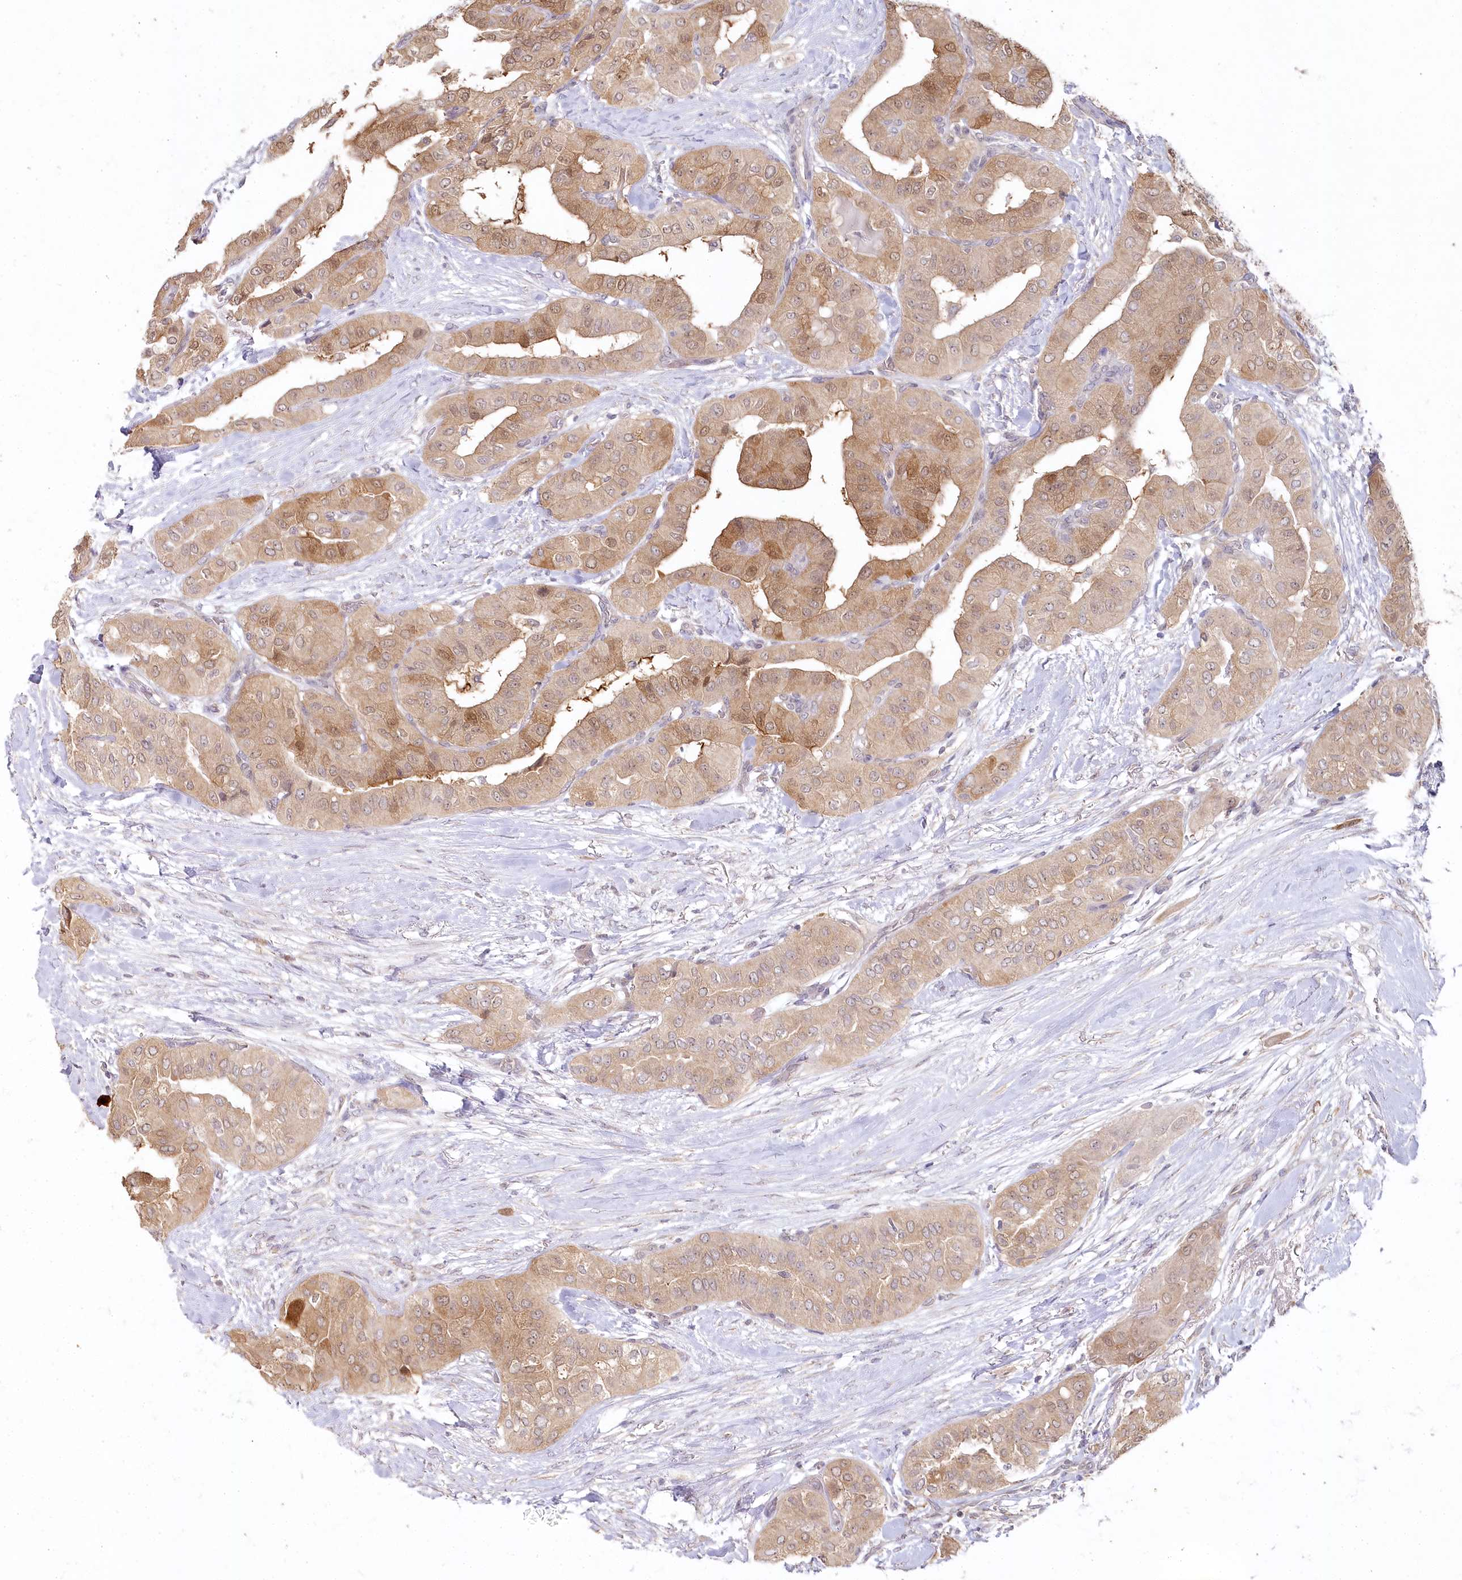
{"staining": {"intensity": "moderate", "quantity": ">75%", "location": "cytoplasmic/membranous"}, "tissue": "thyroid cancer", "cell_type": "Tumor cells", "image_type": "cancer", "snomed": [{"axis": "morphology", "description": "Papillary adenocarcinoma, NOS"}, {"axis": "topography", "description": "Thyroid gland"}], "caption": "Human thyroid papillary adenocarcinoma stained with a brown dye demonstrates moderate cytoplasmic/membranous positive expression in about >75% of tumor cells.", "gene": "AAMDC", "patient": {"sex": "female", "age": 59}}